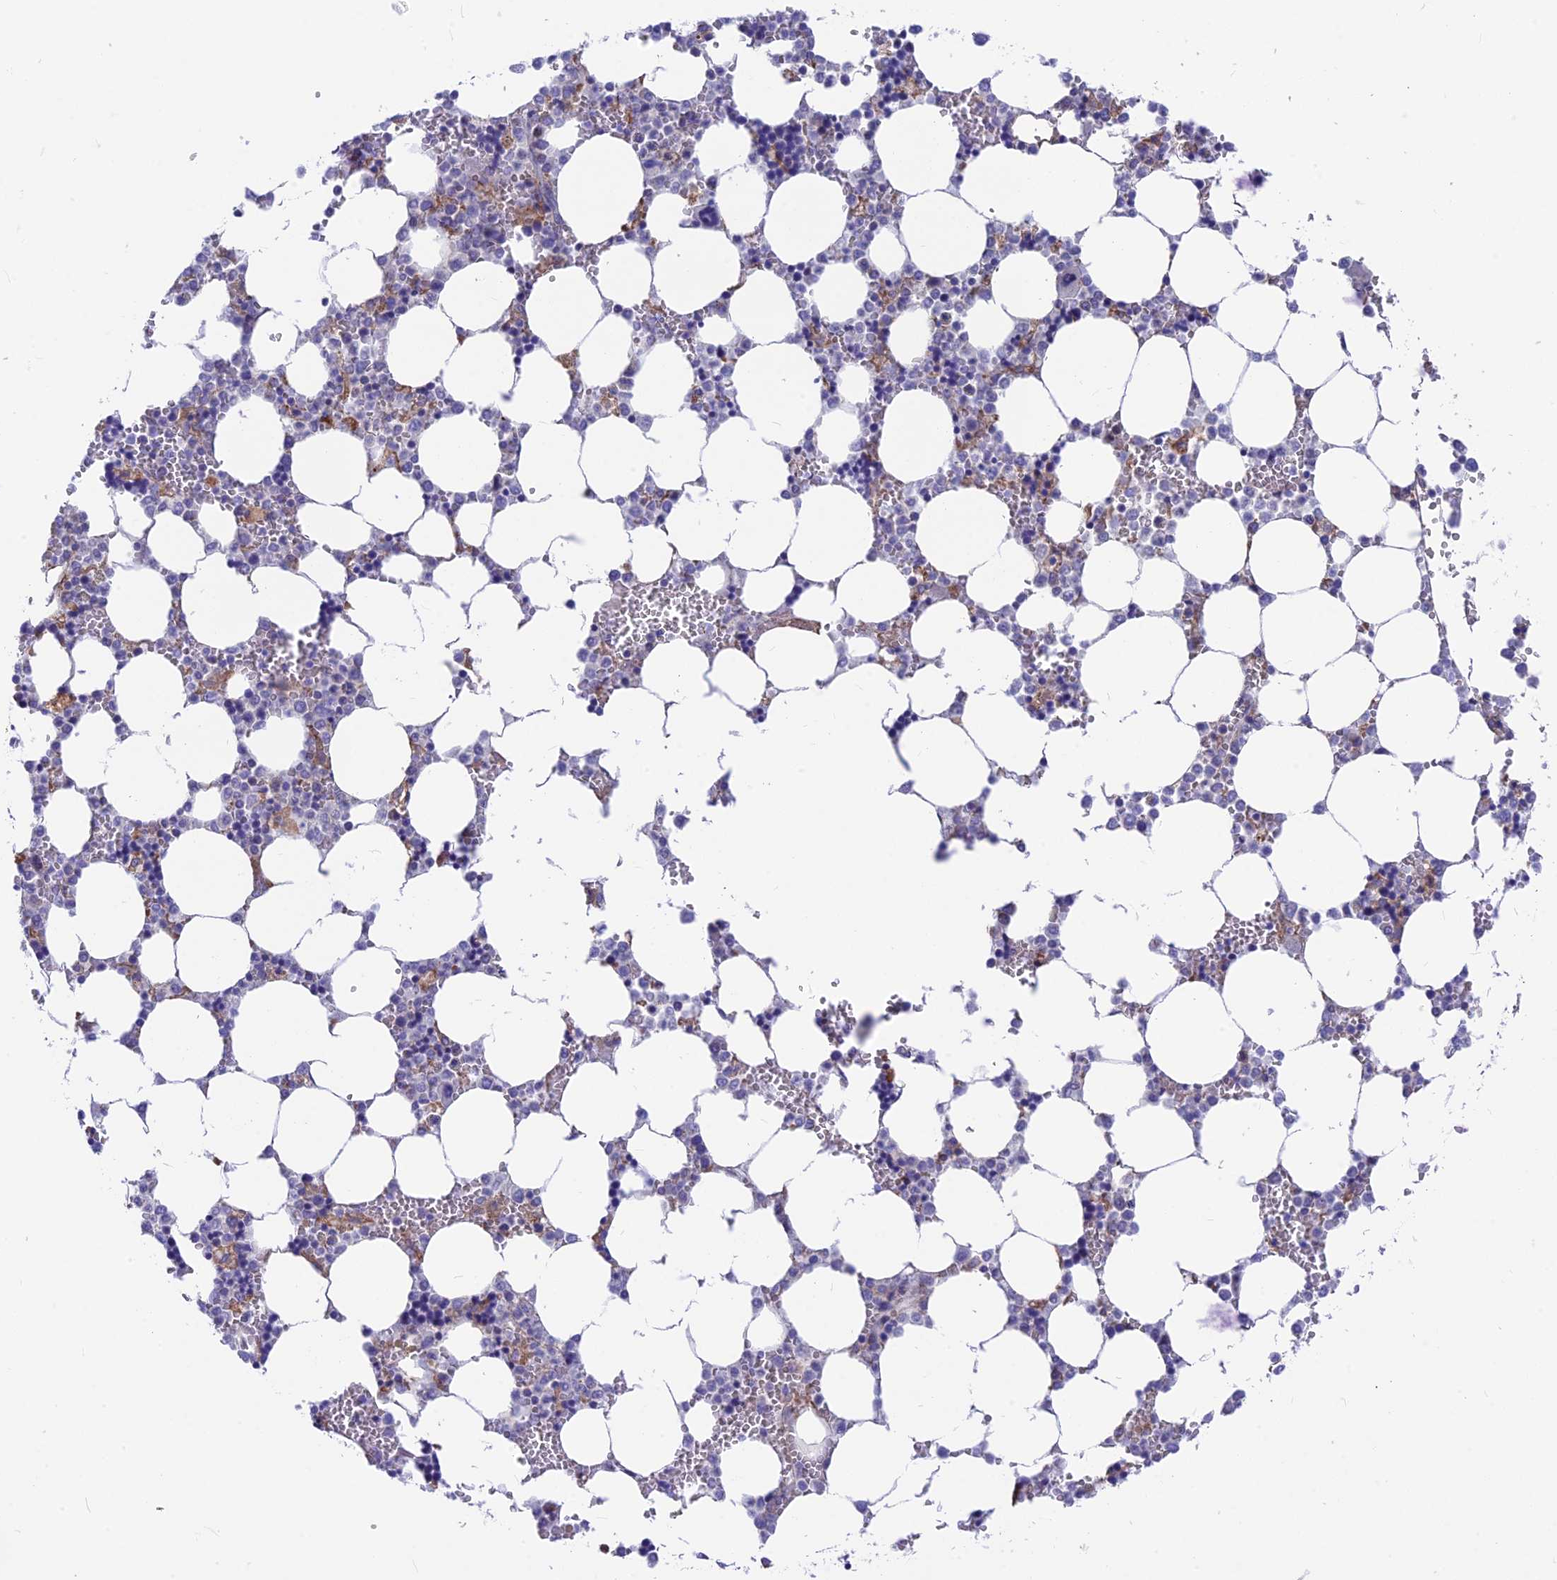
{"staining": {"intensity": "negative", "quantity": "none", "location": "none"}, "tissue": "bone marrow", "cell_type": "Hematopoietic cells", "image_type": "normal", "snomed": [{"axis": "morphology", "description": "Normal tissue, NOS"}, {"axis": "topography", "description": "Bone marrow"}], "caption": "IHC micrograph of normal bone marrow stained for a protein (brown), which shows no positivity in hematopoietic cells.", "gene": "PLAC9", "patient": {"sex": "male", "age": 64}}